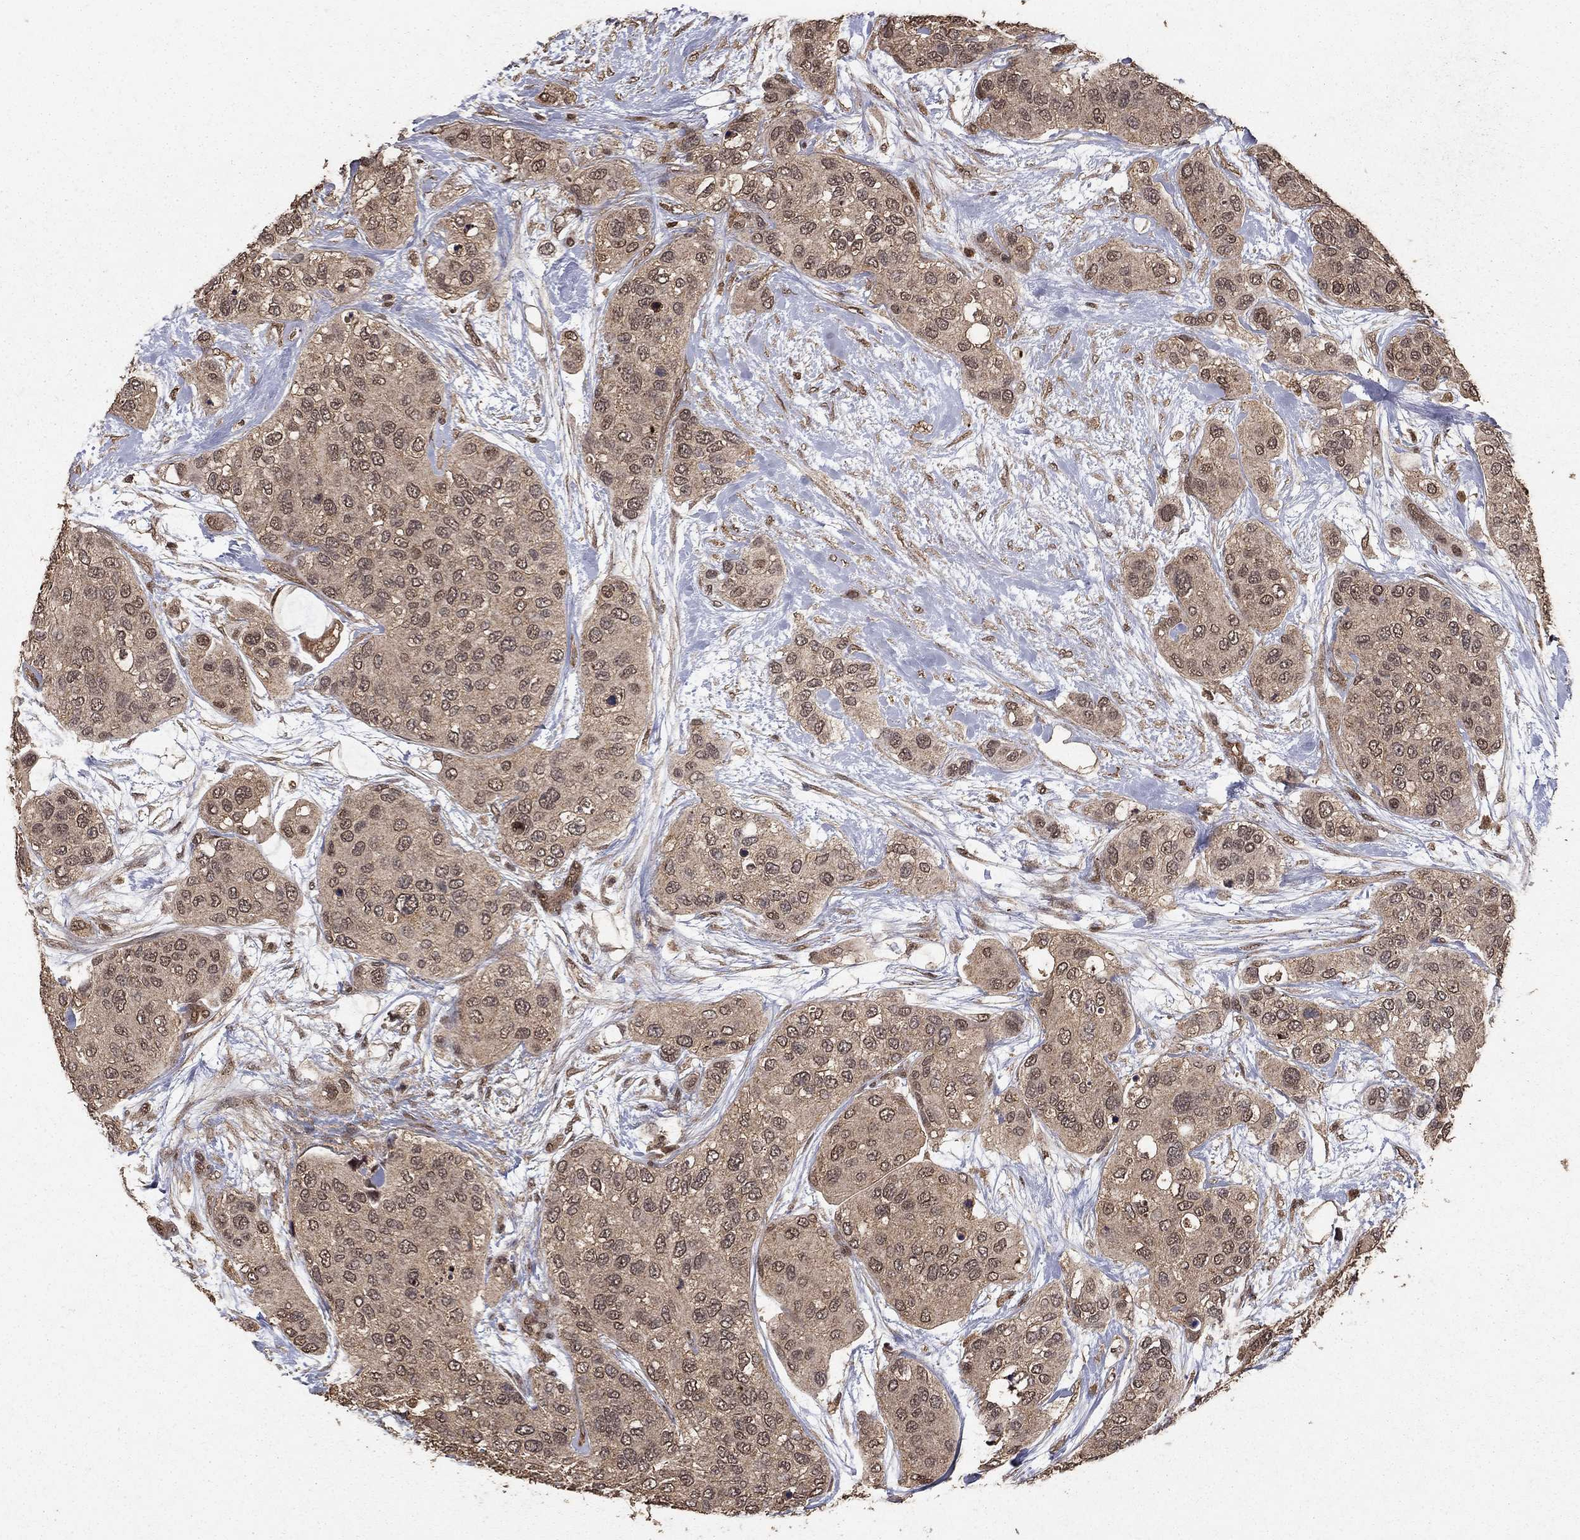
{"staining": {"intensity": "weak", "quantity": ">75%", "location": "cytoplasmic/membranous"}, "tissue": "urothelial cancer", "cell_type": "Tumor cells", "image_type": "cancer", "snomed": [{"axis": "morphology", "description": "Urothelial carcinoma, High grade"}, {"axis": "topography", "description": "Urinary bladder"}], "caption": "Weak cytoplasmic/membranous positivity is appreciated in about >75% of tumor cells in urothelial cancer.", "gene": "PRDM1", "patient": {"sex": "male", "age": 77}}